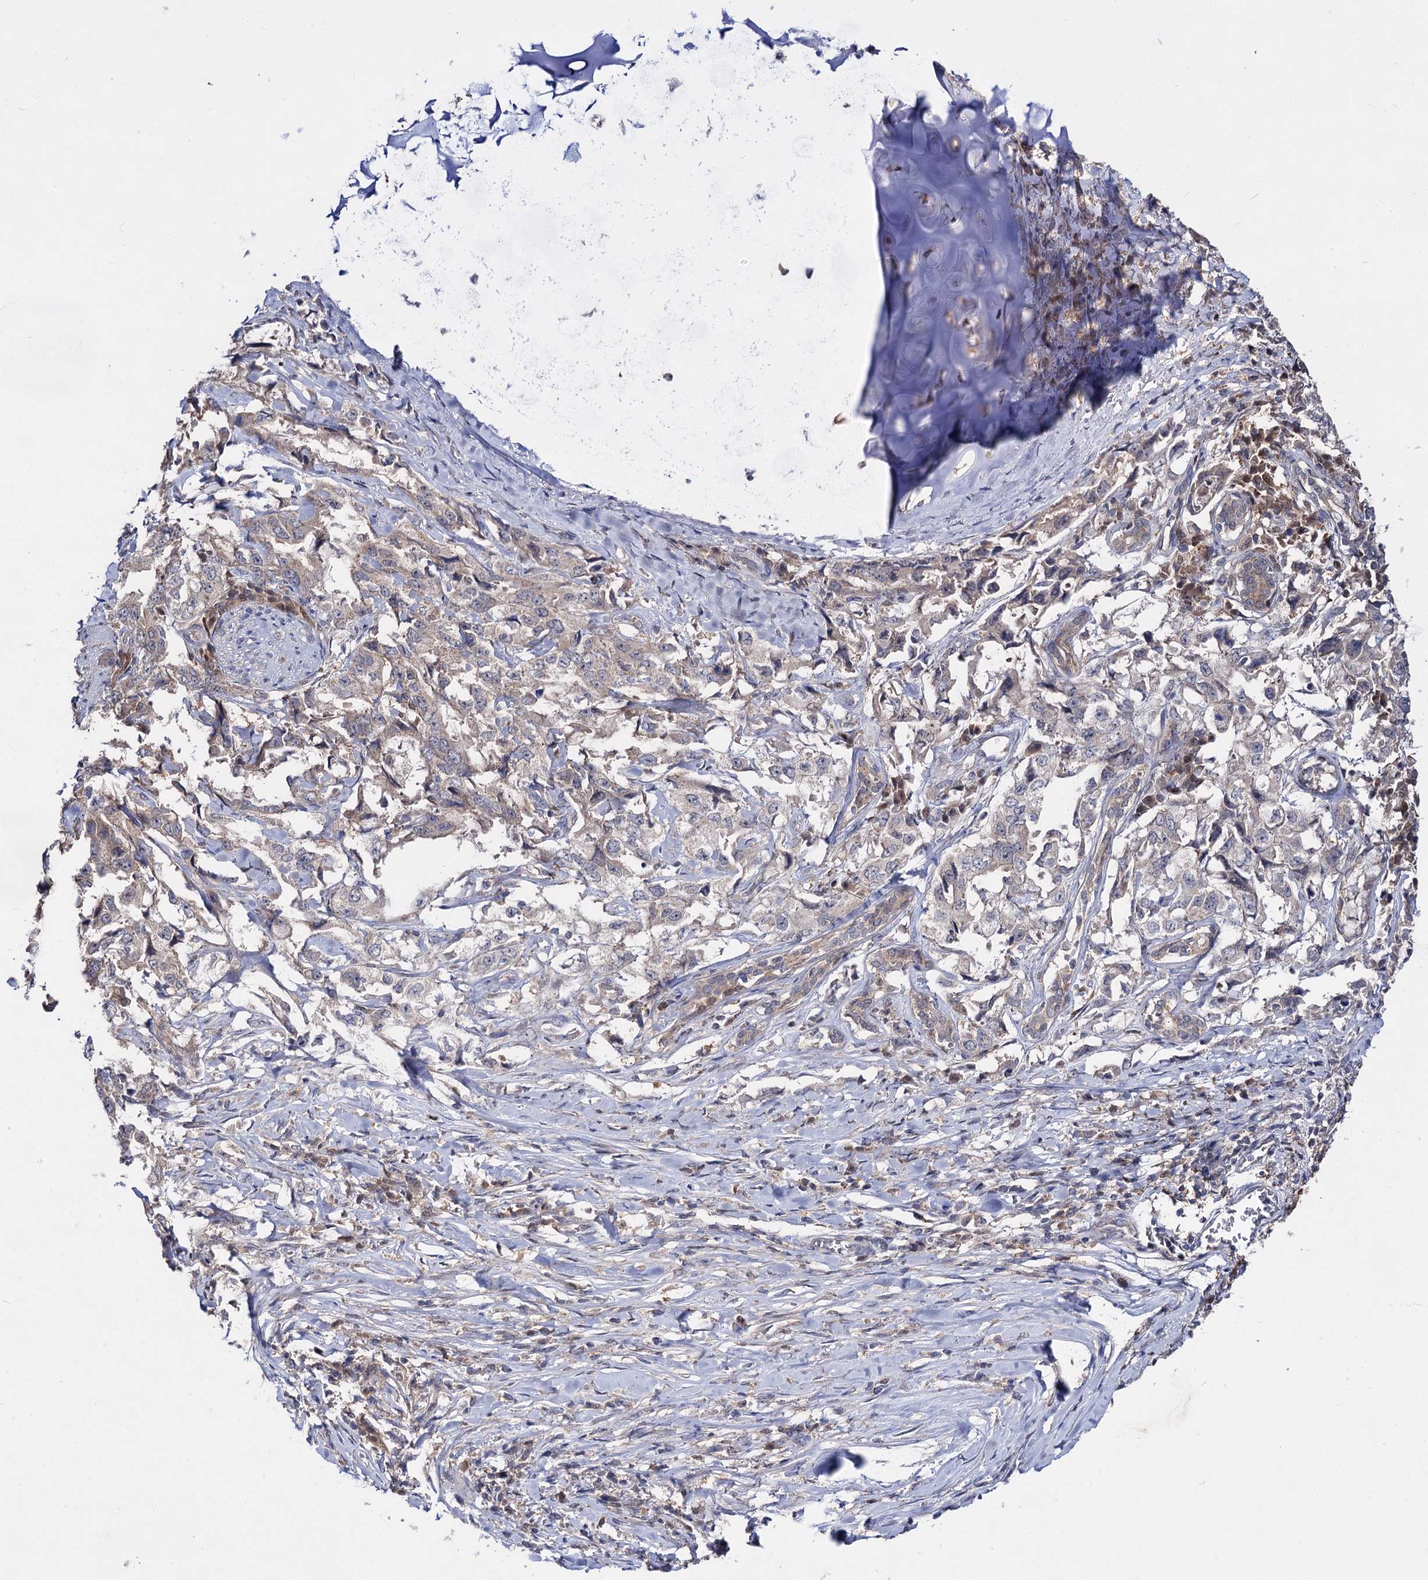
{"staining": {"intensity": "negative", "quantity": "none", "location": "none"}, "tissue": "lung cancer", "cell_type": "Tumor cells", "image_type": "cancer", "snomed": [{"axis": "morphology", "description": "Adenocarcinoma, NOS"}, {"axis": "topography", "description": "Lung"}], "caption": "An immunohistochemistry (IHC) photomicrograph of adenocarcinoma (lung) is shown. There is no staining in tumor cells of adenocarcinoma (lung). The staining is performed using DAB brown chromogen with nuclei counter-stained in using hematoxylin.", "gene": "ACTR6", "patient": {"sex": "female", "age": 51}}